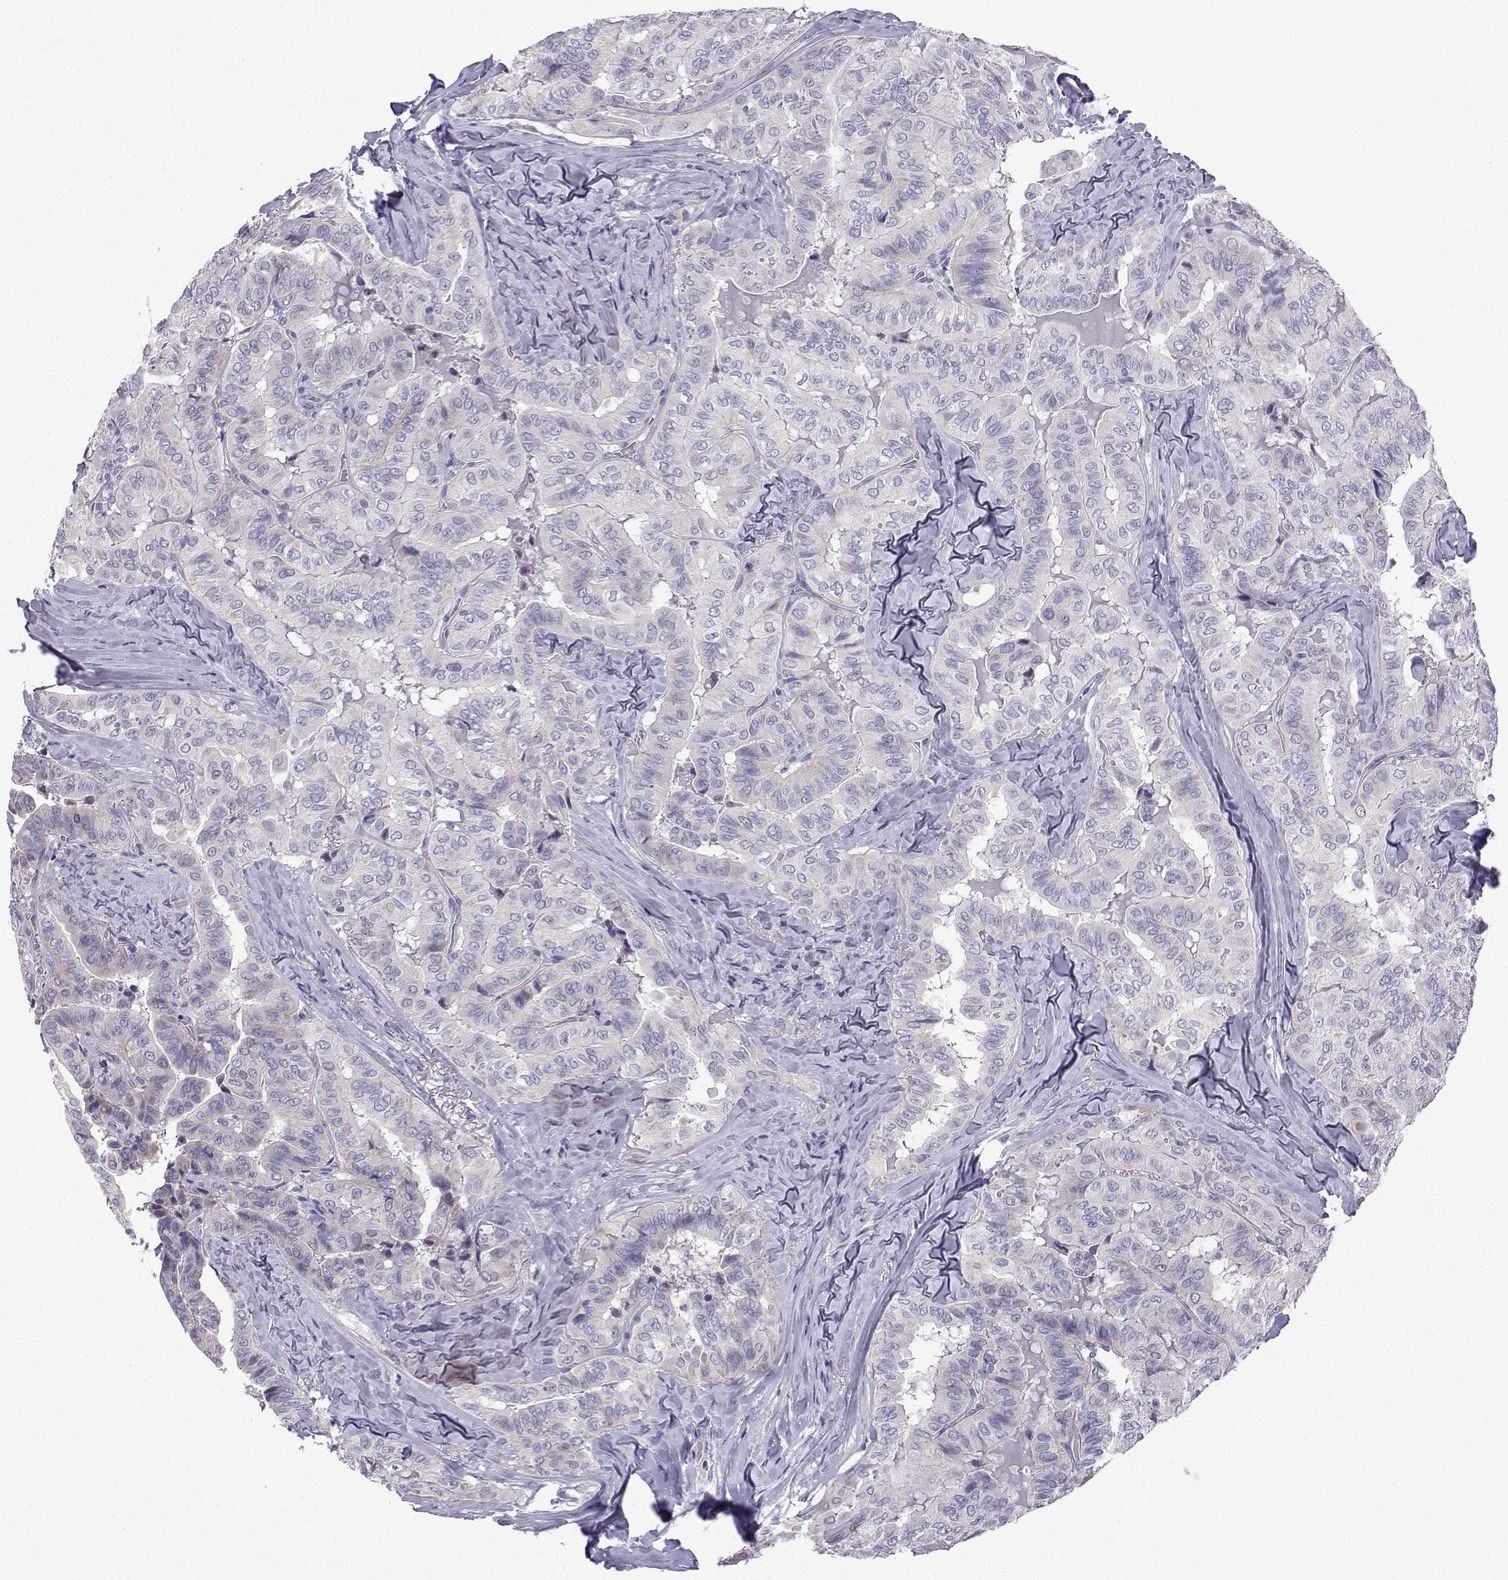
{"staining": {"intensity": "negative", "quantity": "none", "location": "none"}, "tissue": "thyroid cancer", "cell_type": "Tumor cells", "image_type": "cancer", "snomed": [{"axis": "morphology", "description": "Papillary adenocarcinoma, NOS"}, {"axis": "topography", "description": "Thyroid gland"}], "caption": "Tumor cells are negative for brown protein staining in thyroid cancer (papillary adenocarcinoma).", "gene": "SPACA7", "patient": {"sex": "female", "age": 68}}